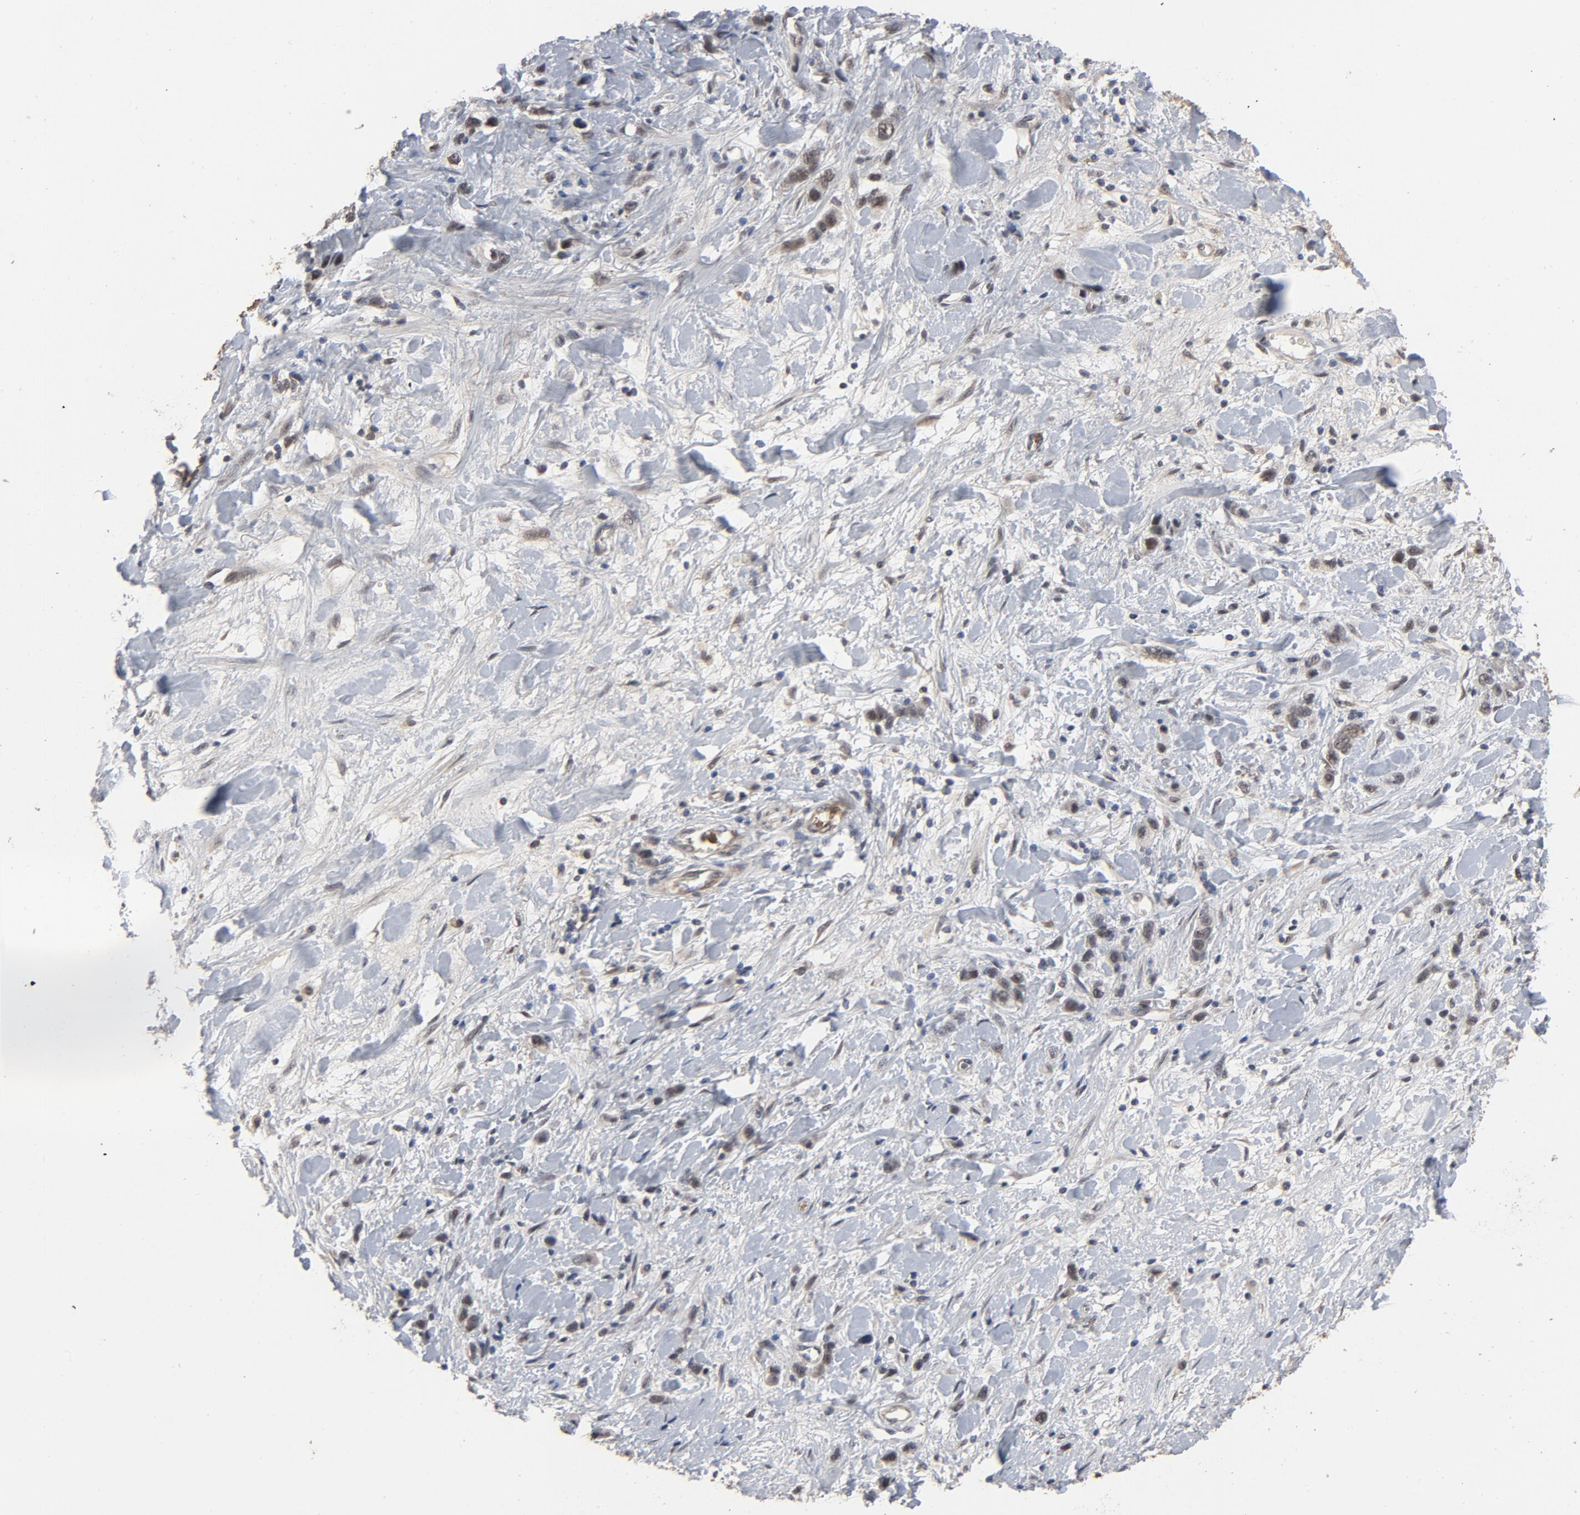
{"staining": {"intensity": "weak", "quantity": "25%-75%", "location": "nuclear"}, "tissue": "stomach cancer", "cell_type": "Tumor cells", "image_type": "cancer", "snomed": [{"axis": "morphology", "description": "Normal tissue, NOS"}, {"axis": "morphology", "description": "Adenocarcinoma, NOS"}, {"axis": "morphology", "description": "Adenocarcinoma, High grade"}, {"axis": "topography", "description": "Stomach, upper"}, {"axis": "topography", "description": "Stomach"}], "caption": "Brown immunohistochemical staining in stomach cancer reveals weak nuclear positivity in about 25%-75% of tumor cells.", "gene": "RTL5", "patient": {"sex": "female", "age": 65}}